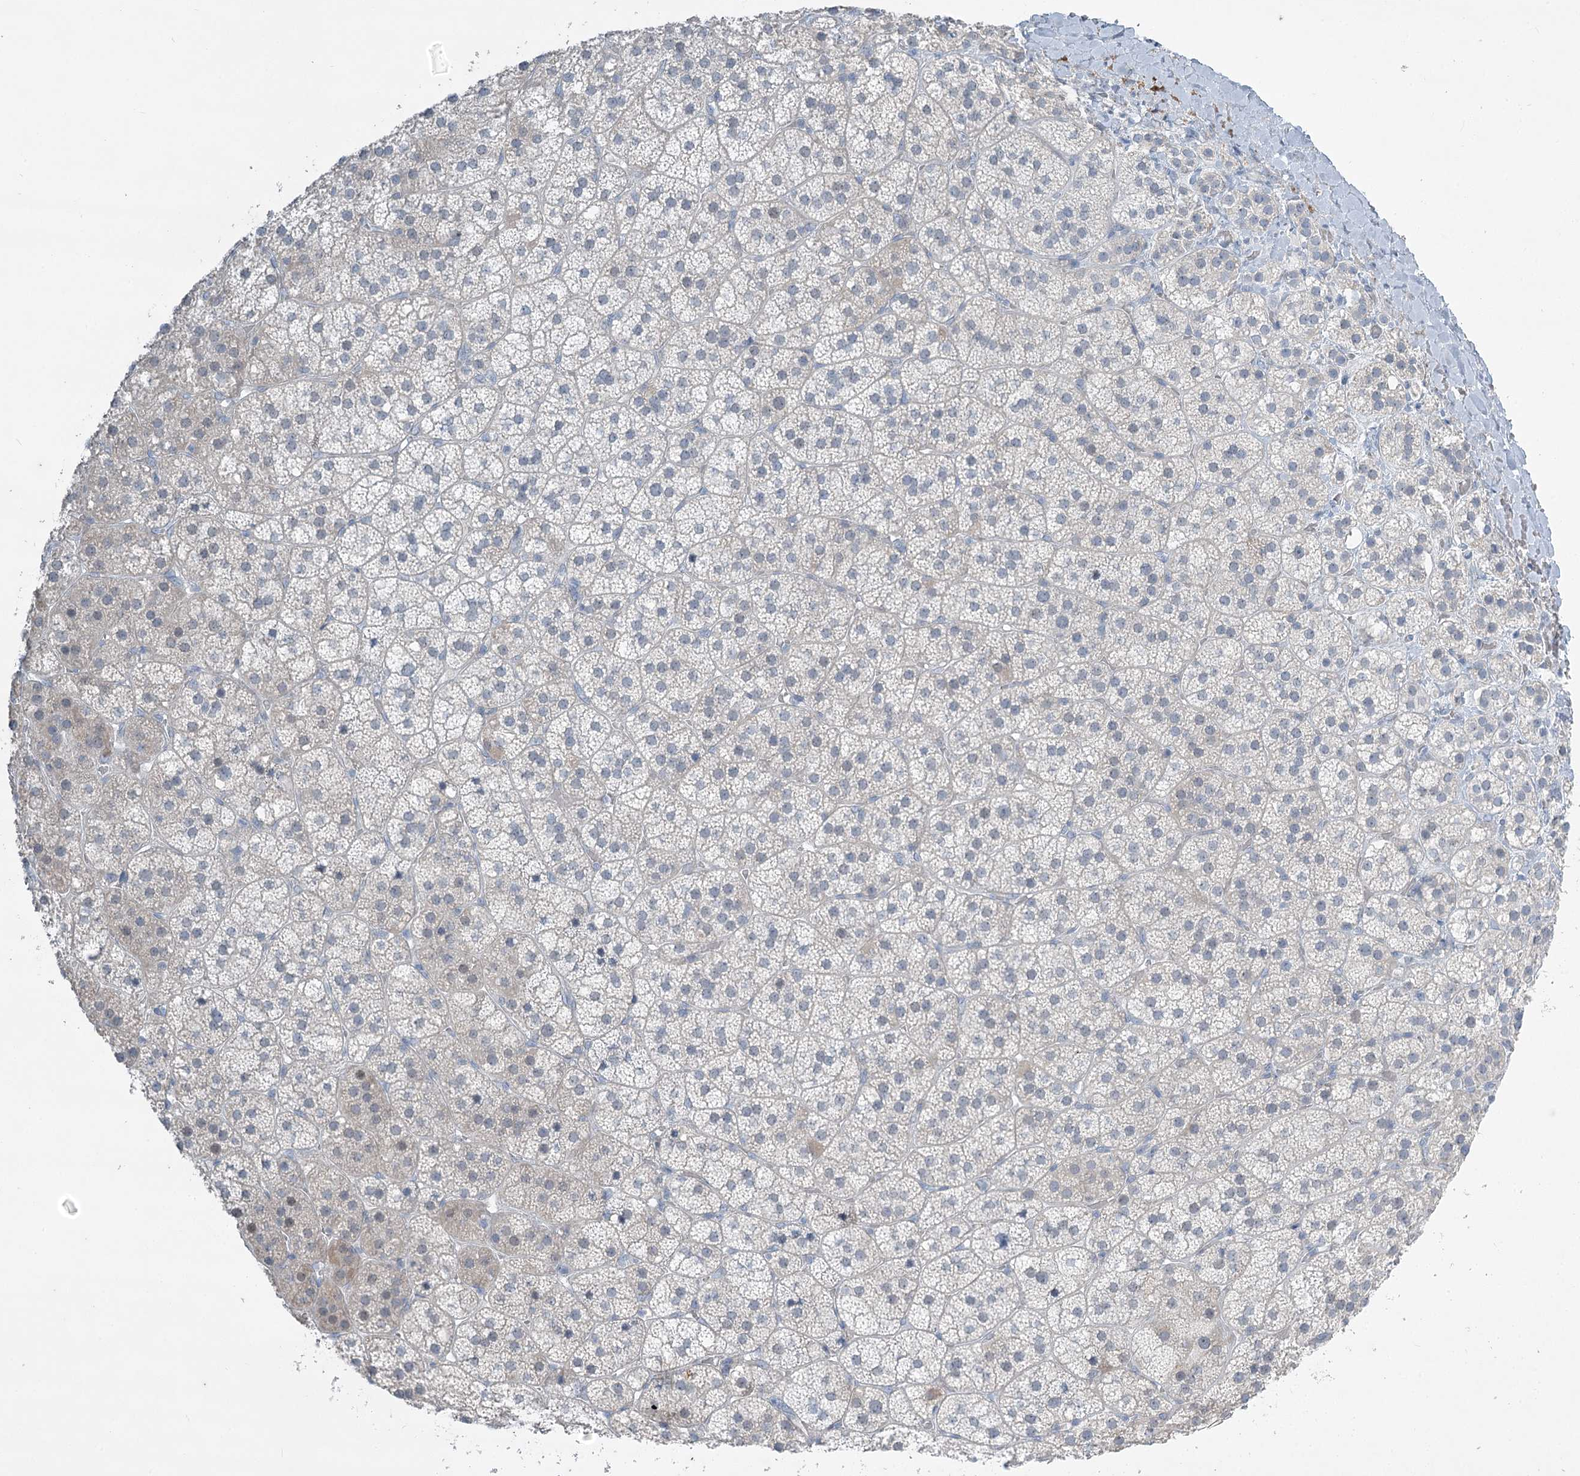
{"staining": {"intensity": "negative", "quantity": "none", "location": "none"}, "tissue": "adrenal gland", "cell_type": "Glandular cells", "image_type": "normal", "snomed": [{"axis": "morphology", "description": "Normal tissue, NOS"}, {"axis": "topography", "description": "Adrenal gland"}], "caption": "High power microscopy photomicrograph of an immunohistochemistry (IHC) micrograph of benign adrenal gland, revealing no significant expression in glandular cells. (Immunohistochemistry, brightfield microscopy, high magnification).", "gene": "ABITRAM", "patient": {"sex": "female", "age": 44}}